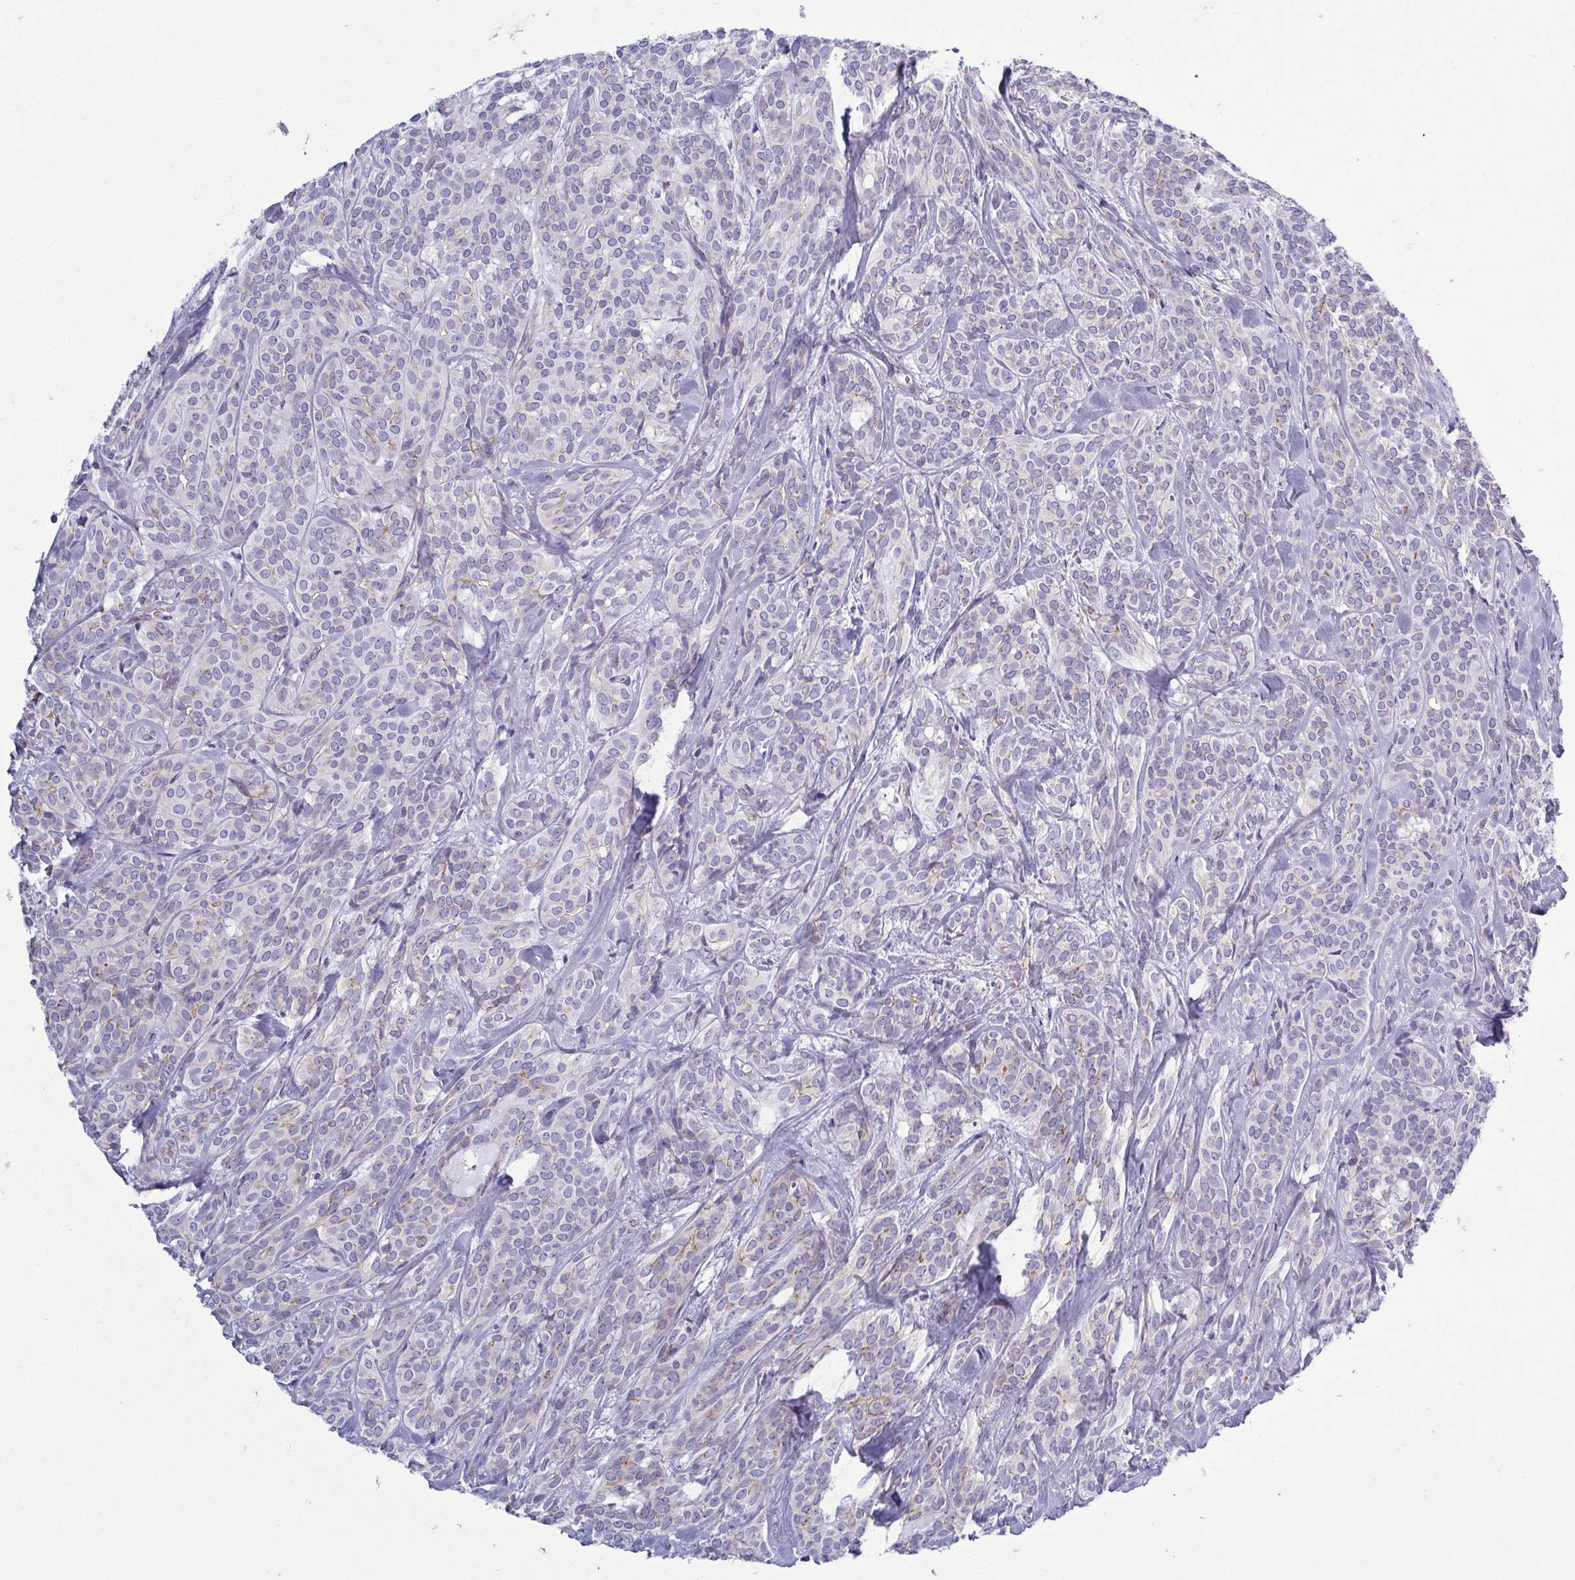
{"staining": {"intensity": "negative", "quantity": "none", "location": "none"}, "tissue": "head and neck cancer", "cell_type": "Tumor cells", "image_type": "cancer", "snomed": [{"axis": "morphology", "description": "Adenocarcinoma, NOS"}, {"axis": "topography", "description": "Head-Neck"}], "caption": "IHC photomicrograph of neoplastic tissue: head and neck cancer stained with DAB displays no significant protein positivity in tumor cells.", "gene": "LIMA1", "patient": {"sex": "female", "age": 57}}